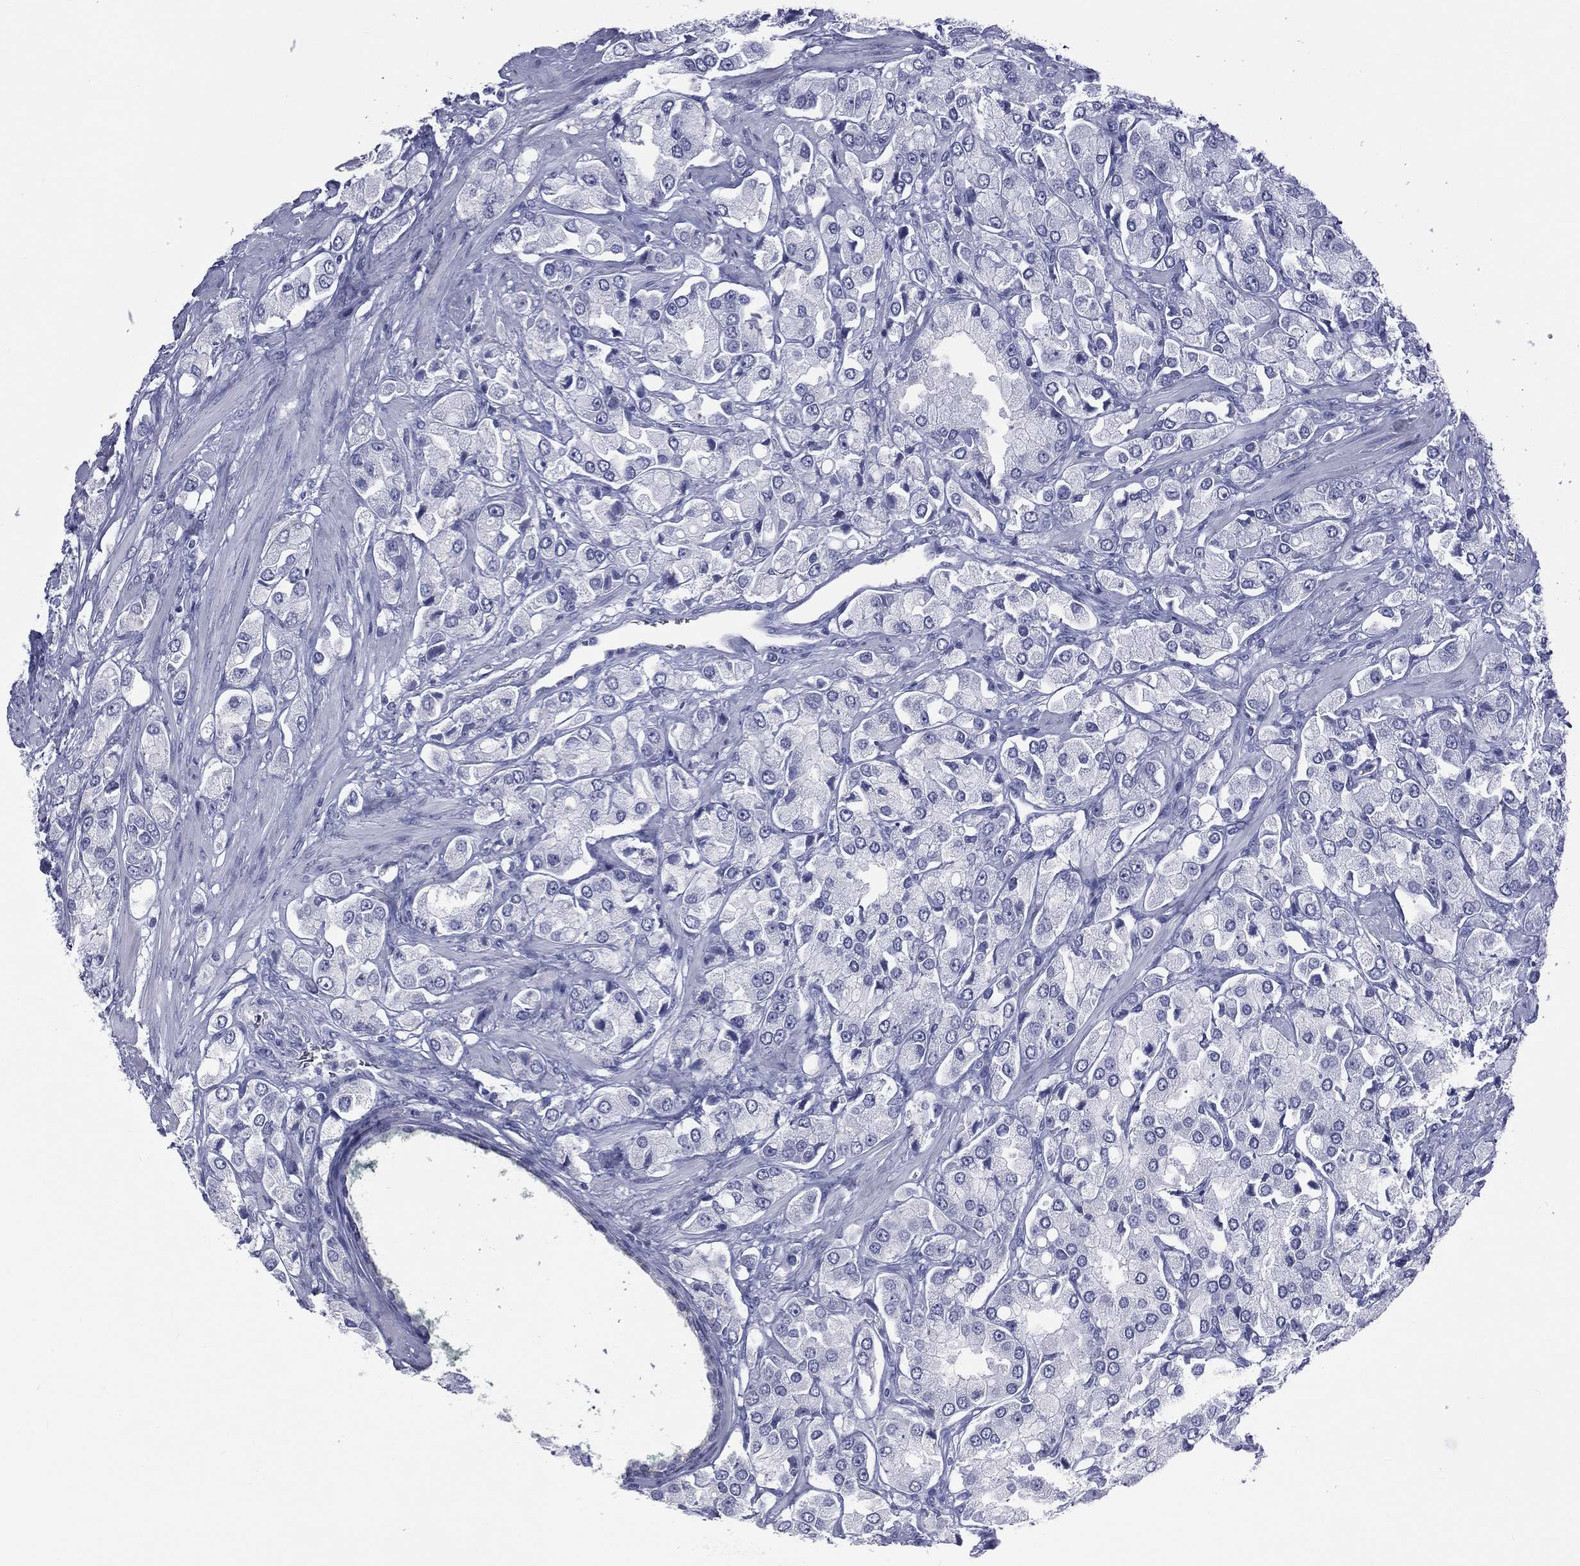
{"staining": {"intensity": "negative", "quantity": "none", "location": "none"}, "tissue": "prostate cancer", "cell_type": "Tumor cells", "image_type": "cancer", "snomed": [{"axis": "morphology", "description": "Adenocarcinoma, NOS"}, {"axis": "topography", "description": "Prostate and seminal vesicle, NOS"}, {"axis": "topography", "description": "Prostate"}], "caption": "Protein analysis of prostate cancer (adenocarcinoma) shows no significant staining in tumor cells.", "gene": "MLN", "patient": {"sex": "male", "age": 64}}